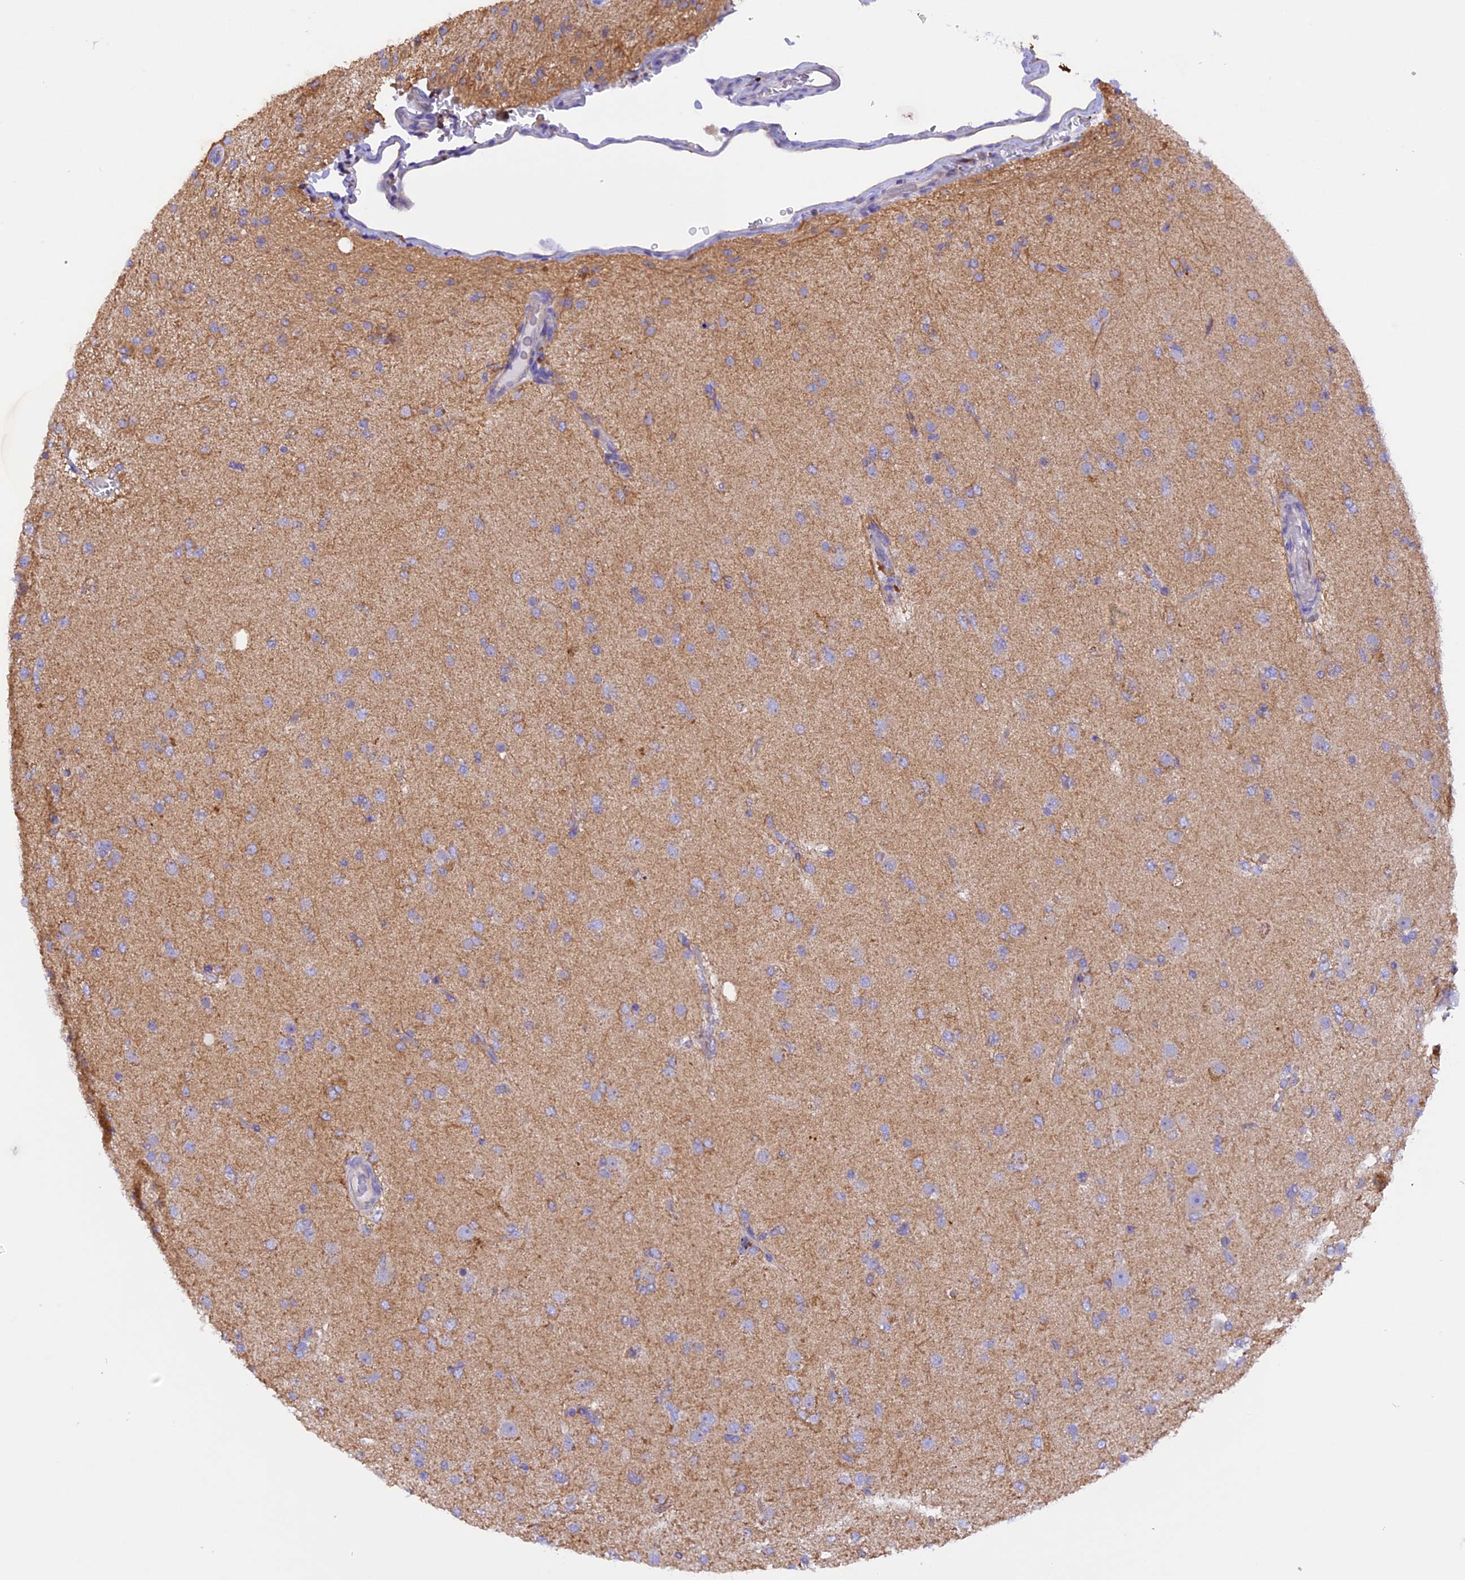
{"staining": {"intensity": "weak", "quantity": "25%-75%", "location": "cytoplasmic/membranous"}, "tissue": "glioma", "cell_type": "Tumor cells", "image_type": "cancer", "snomed": [{"axis": "morphology", "description": "Glioma, malignant, Low grade"}, {"axis": "topography", "description": "Brain"}], "caption": "A micrograph showing weak cytoplasmic/membranous staining in approximately 25%-75% of tumor cells in malignant low-grade glioma, as visualized by brown immunohistochemical staining.", "gene": "FAM193A", "patient": {"sex": "male", "age": 65}}